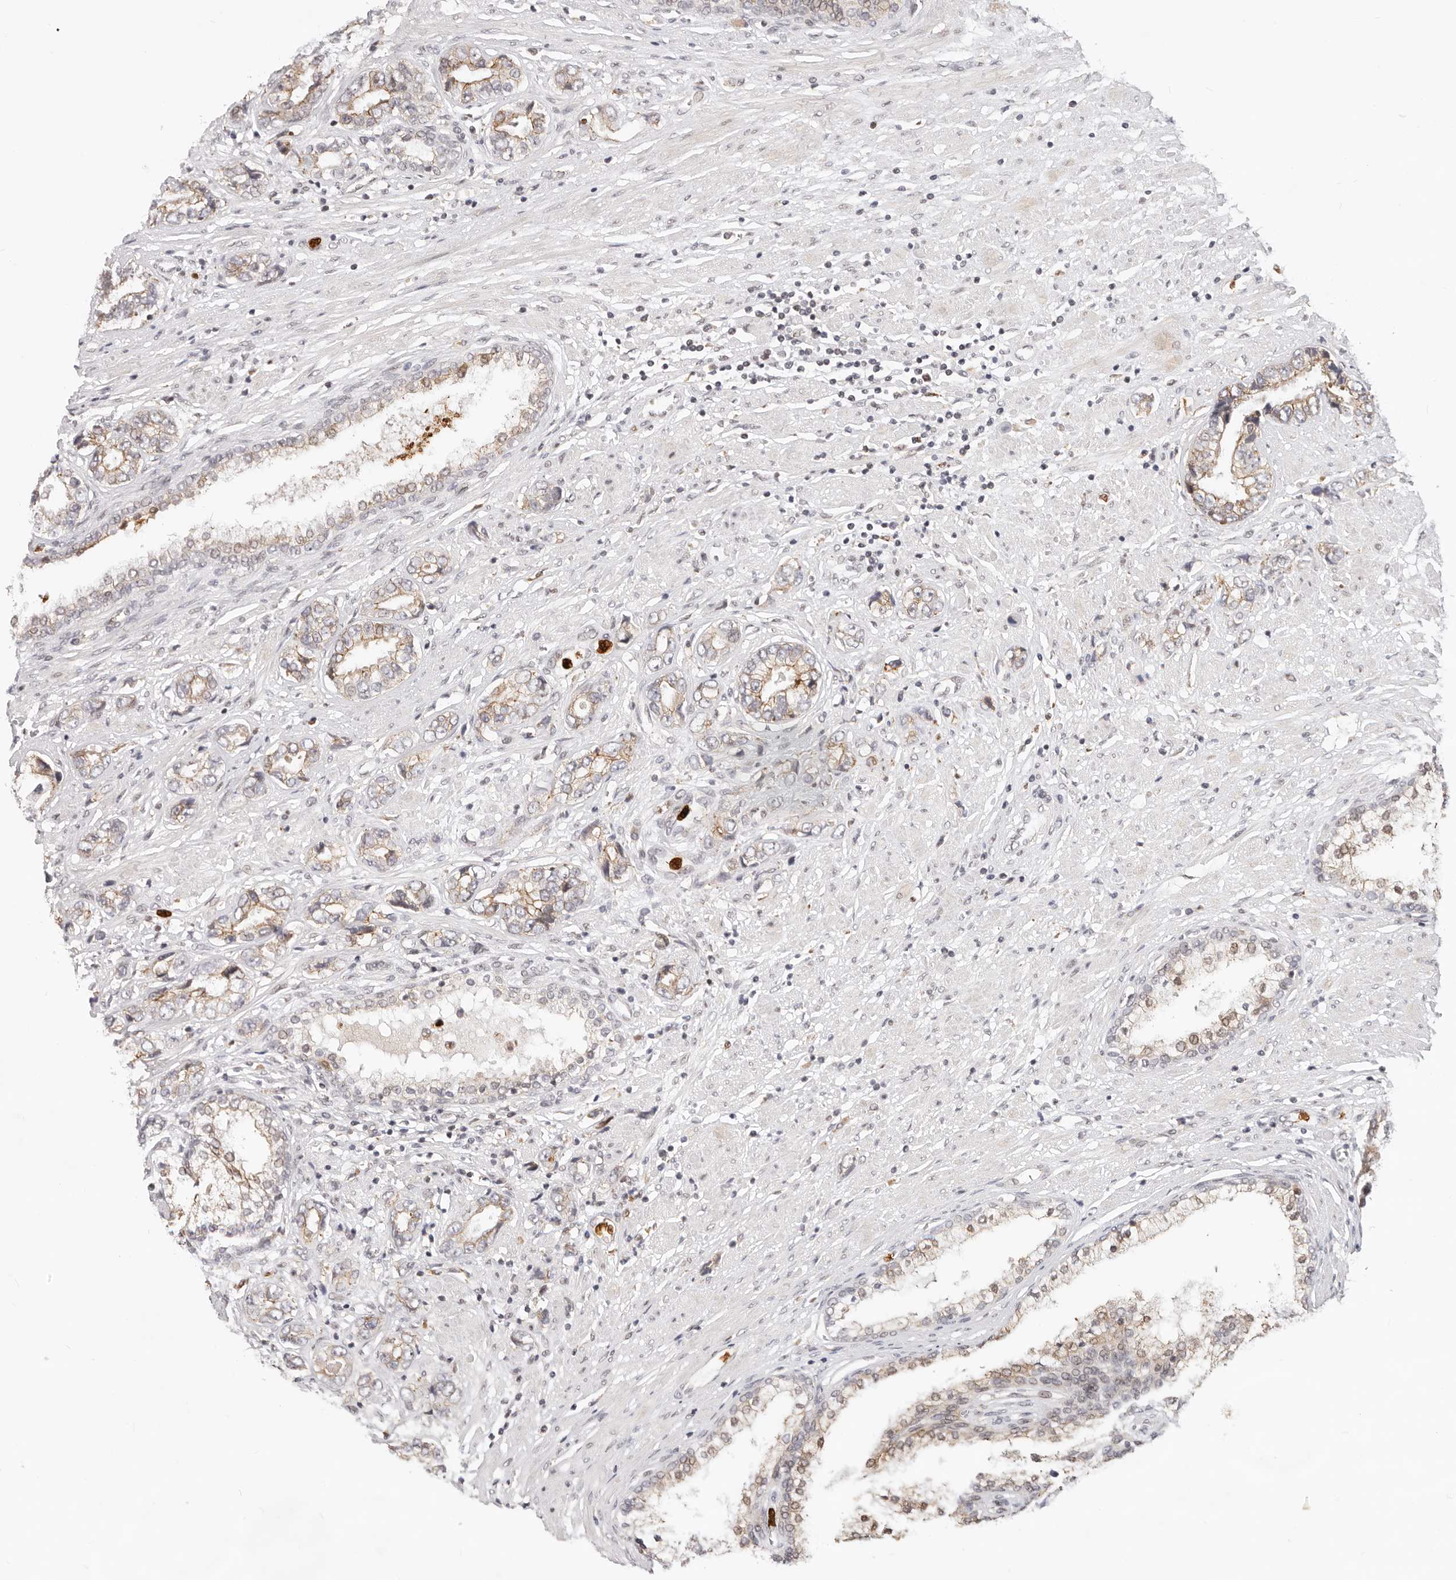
{"staining": {"intensity": "weak", "quantity": ">75%", "location": "cytoplasmic/membranous"}, "tissue": "prostate cancer", "cell_type": "Tumor cells", "image_type": "cancer", "snomed": [{"axis": "morphology", "description": "Adenocarcinoma, High grade"}, {"axis": "topography", "description": "Prostate"}], "caption": "High-power microscopy captured an immunohistochemistry image of prostate adenocarcinoma (high-grade), revealing weak cytoplasmic/membranous staining in about >75% of tumor cells.", "gene": "AFDN", "patient": {"sex": "male", "age": 61}}